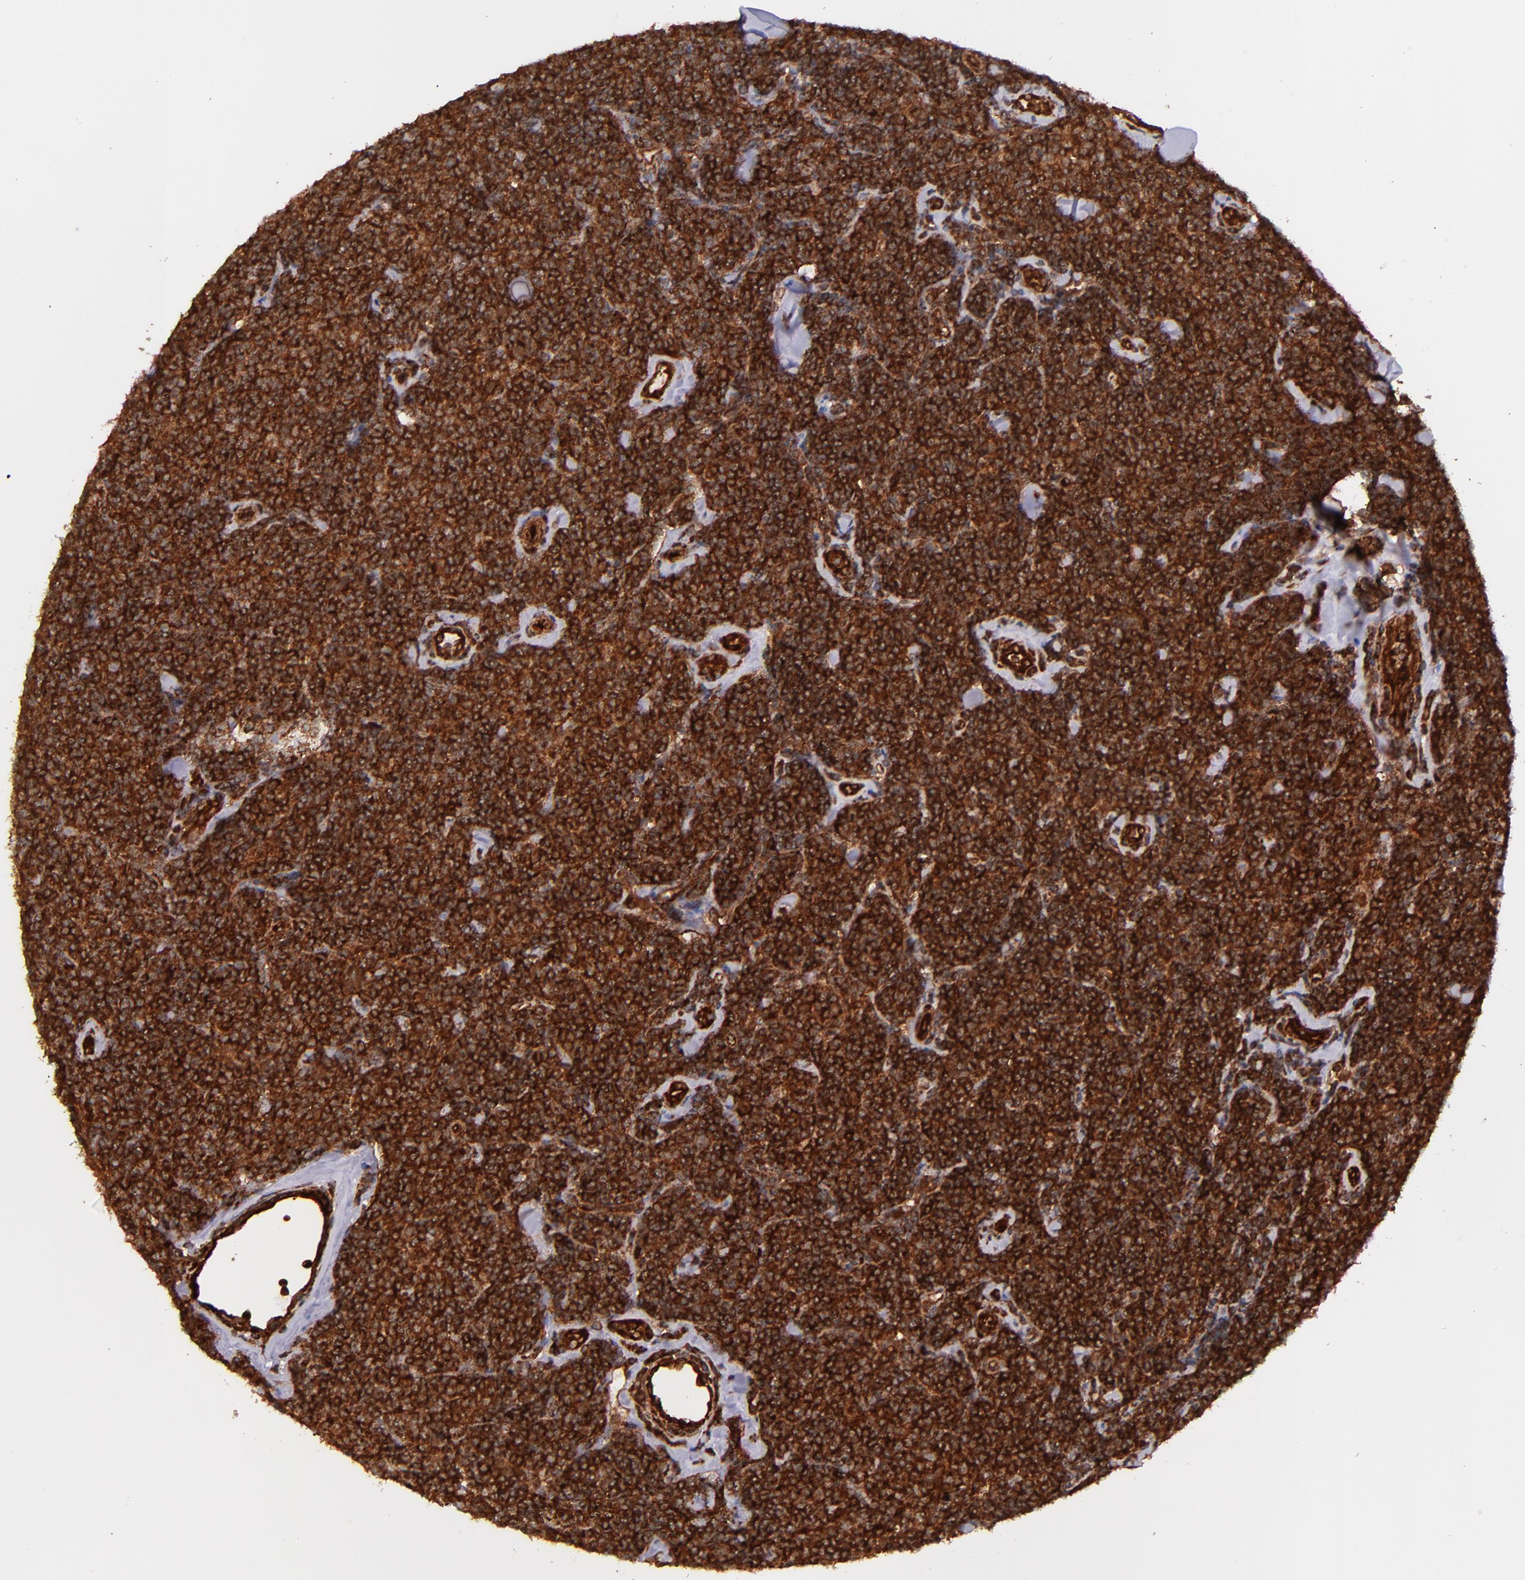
{"staining": {"intensity": "strong", "quantity": ">75%", "location": "cytoplasmic/membranous,nuclear"}, "tissue": "lymphoma", "cell_type": "Tumor cells", "image_type": "cancer", "snomed": [{"axis": "morphology", "description": "Malignant lymphoma, non-Hodgkin's type, Low grade"}, {"axis": "topography", "description": "Lymph node"}], "caption": "Approximately >75% of tumor cells in human lymphoma display strong cytoplasmic/membranous and nuclear protein positivity as visualized by brown immunohistochemical staining.", "gene": "STX8", "patient": {"sex": "female", "age": 56}}